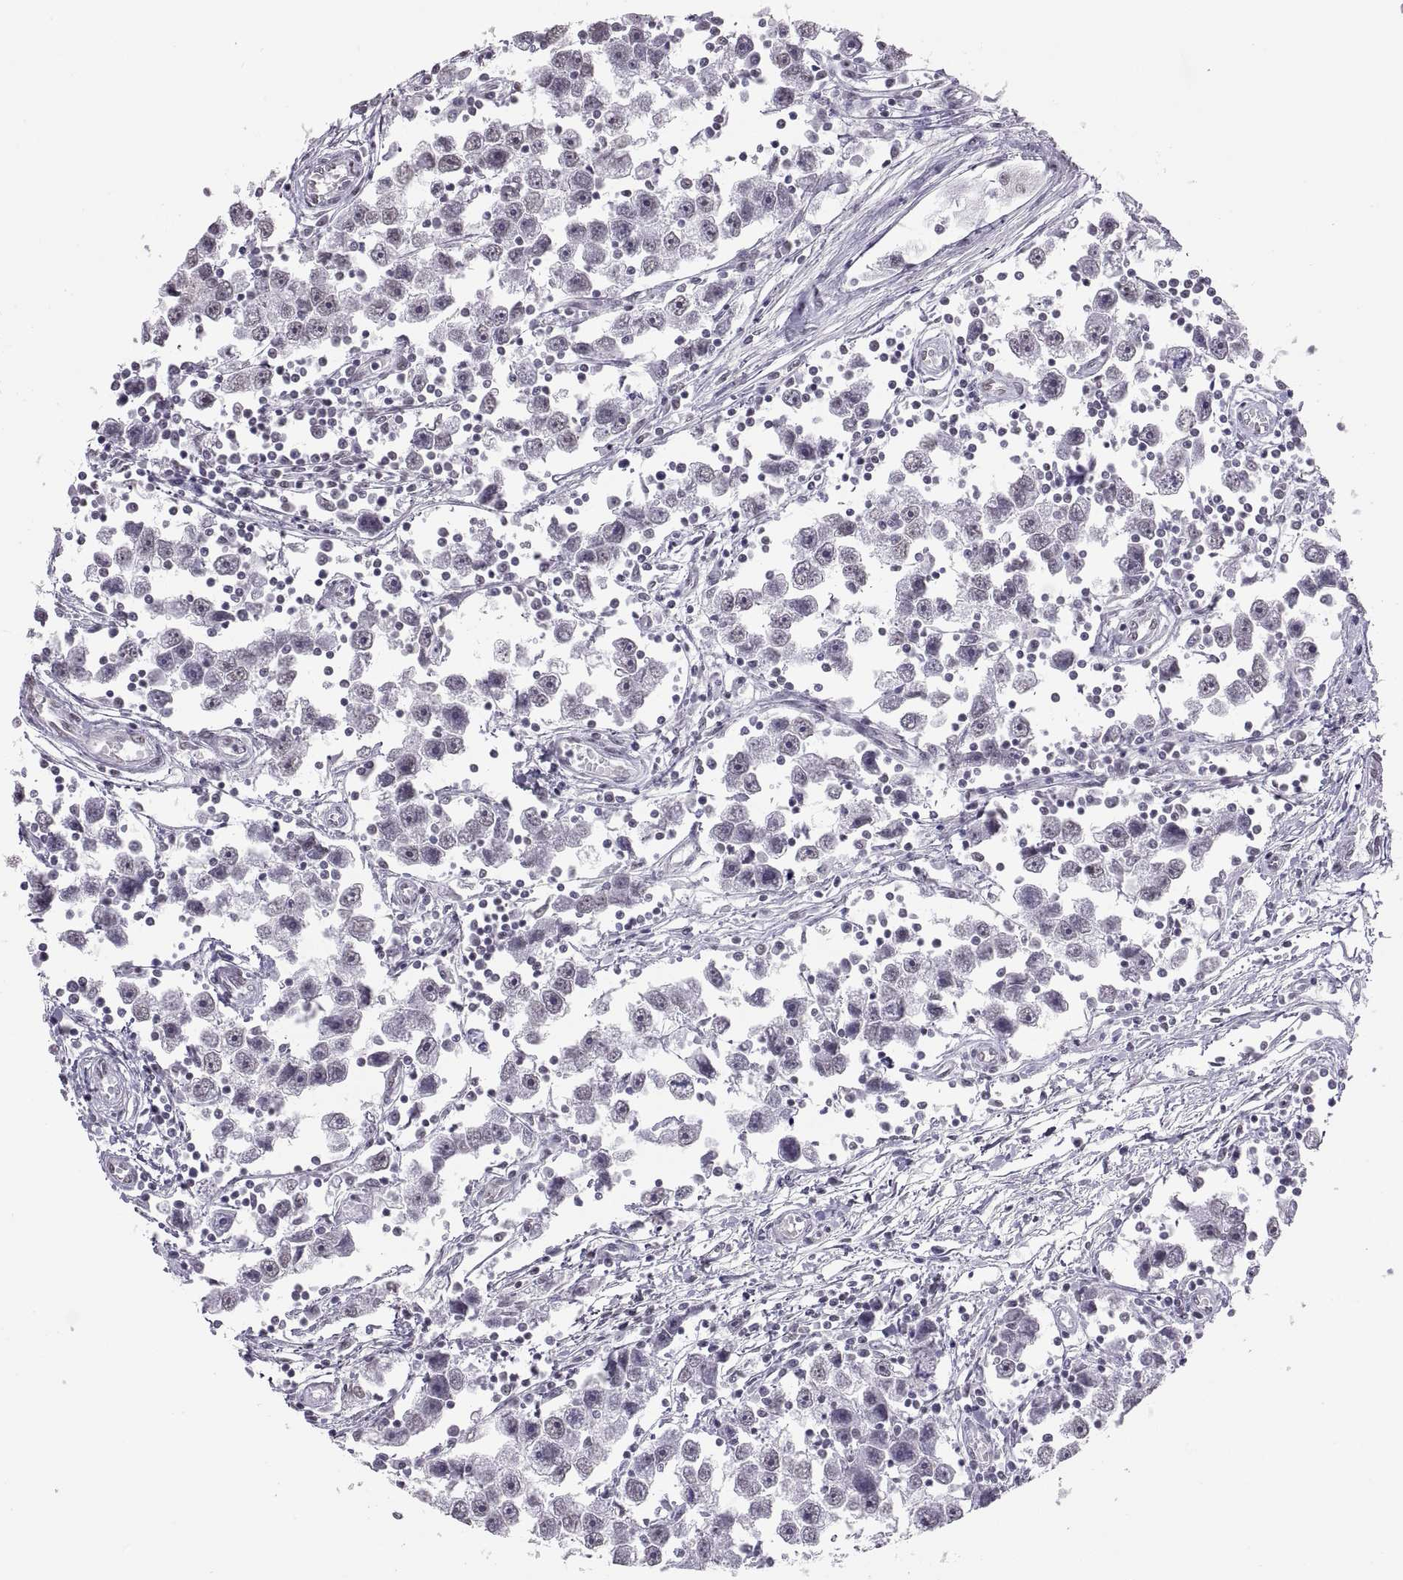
{"staining": {"intensity": "negative", "quantity": "none", "location": "none"}, "tissue": "testis cancer", "cell_type": "Tumor cells", "image_type": "cancer", "snomed": [{"axis": "morphology", "description": "Seminoma, NOS"}, {"axis": "topography", "description": "Testis"}], "caption": "High power microscopy image of an IHC photomicrograph of seminoma (testis), revealing no significant expression in tumor cells. Nuclei are stained in blue.", "gene": "CARTPT", "patient": {"sex": "male", "age": 30}}